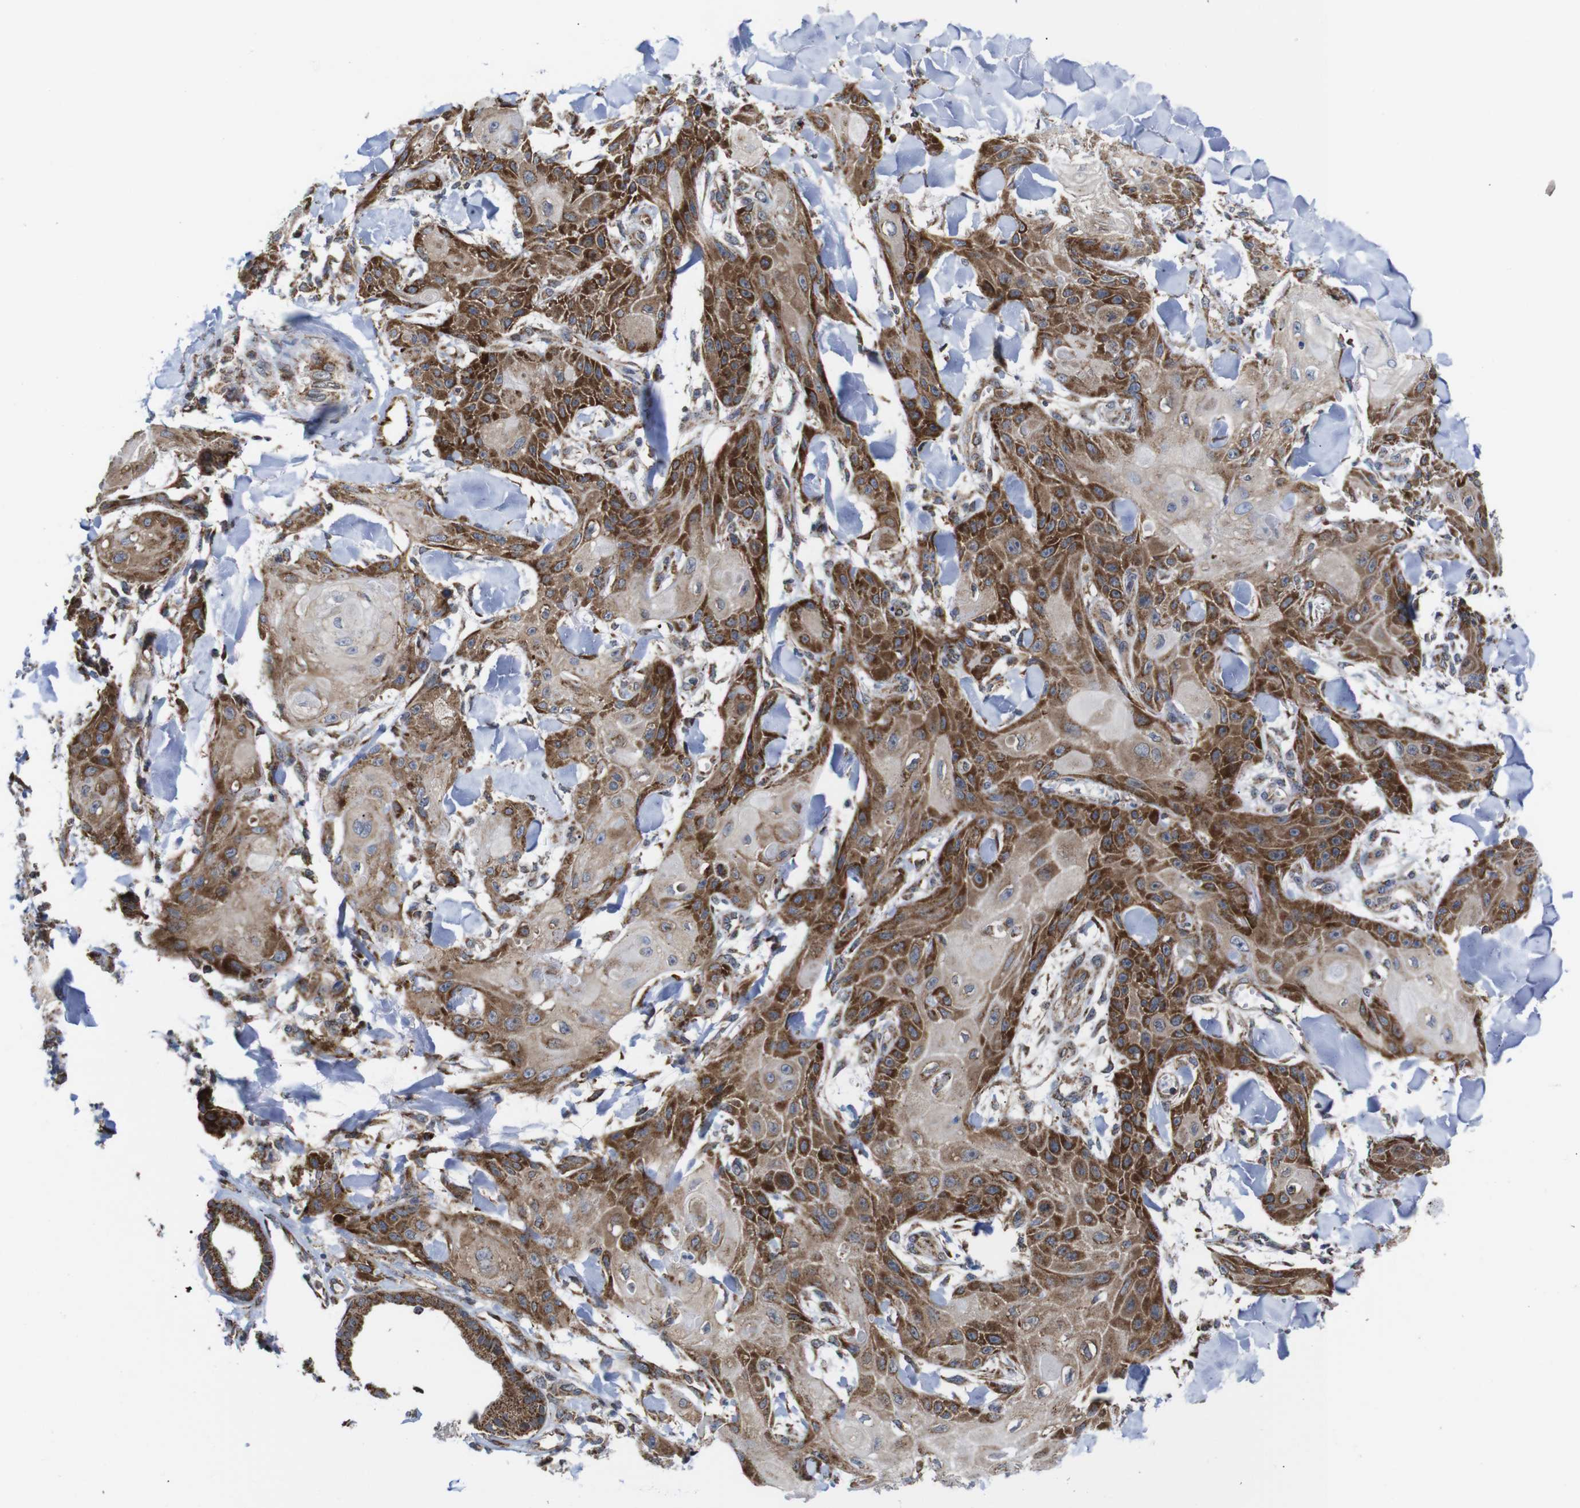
{"staining": {"intensity": "strong", "quantity": "25%-75%", "location": "cytoplasmic/membranous"}, "tissue": "skin cancer", "cell_type": "Tumor cells", "image_type": "cancer", "snomed": [{"axis": "morphology", "description": "Squamous cell carcinoma, NOS"}, {"axis": "topography", "description": "Skin"}], "caption": "Protein expression analysis of skin cancer shows strong cytoplasmic/membranous expression in approximately 25%-75% of tumor cells. (Brightfield microscopy of DAB IHC at high magnification).", "gene": "C17orf80", "patient": {"sex": "male", "age": 74}}